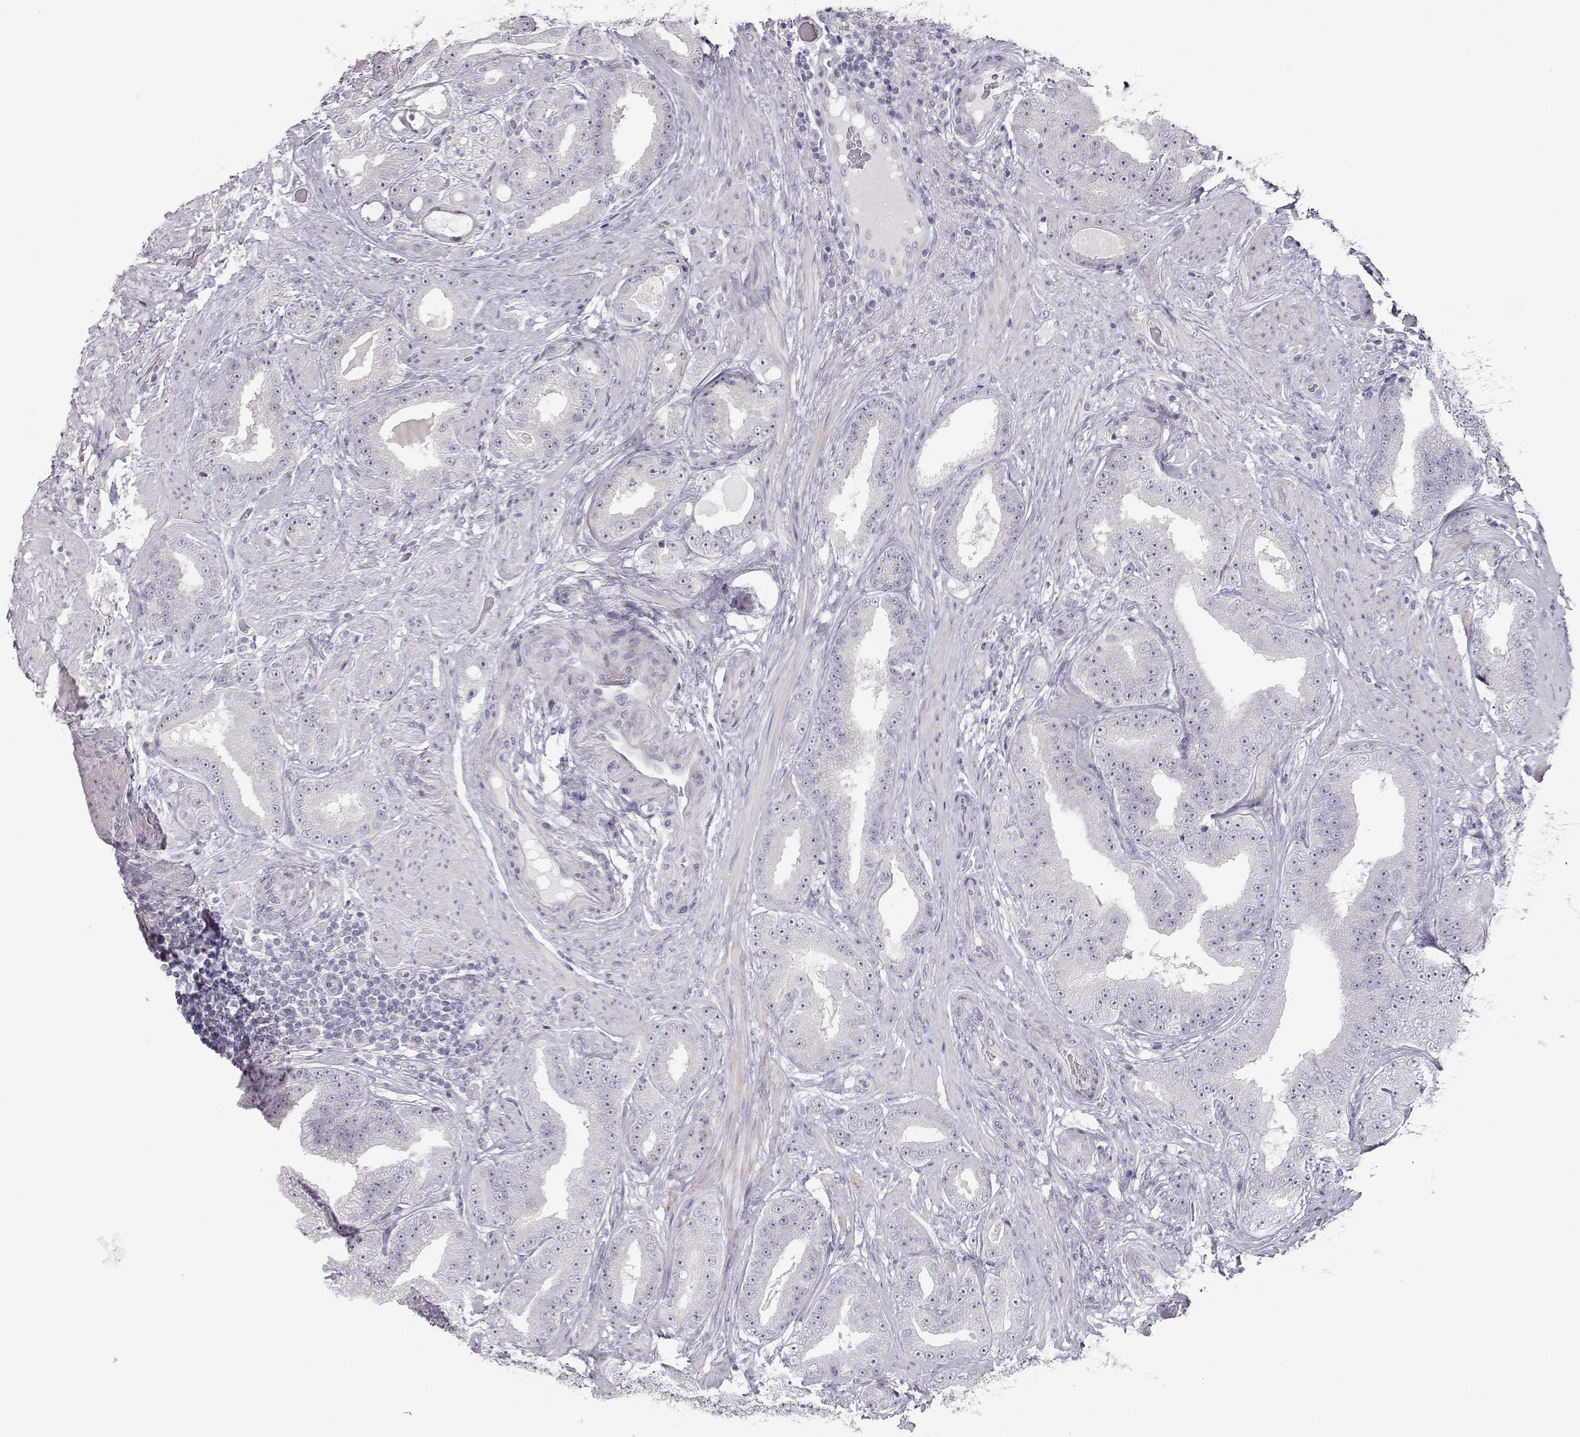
{"staining": {"intensity": "negative", "quantity": "none", "location": "none"}, "tissue": "prostate cancer", "cell_type": "Tumor cells", "image_type": "cancer", "snomed": [{"axis": "morphology", "description": "Adenocarcinoma, Low grade"}, {"axis": "topography", "description": "Prostate"}], "caption": "Immunohistochemistry micrograph of low-grade adenocarcinoma (prostate) stained for a protein (brown), which displays no expression in tumor cells.", "gene": "MYCBPAP", "patient": {"sex": "male", "age": 60}}